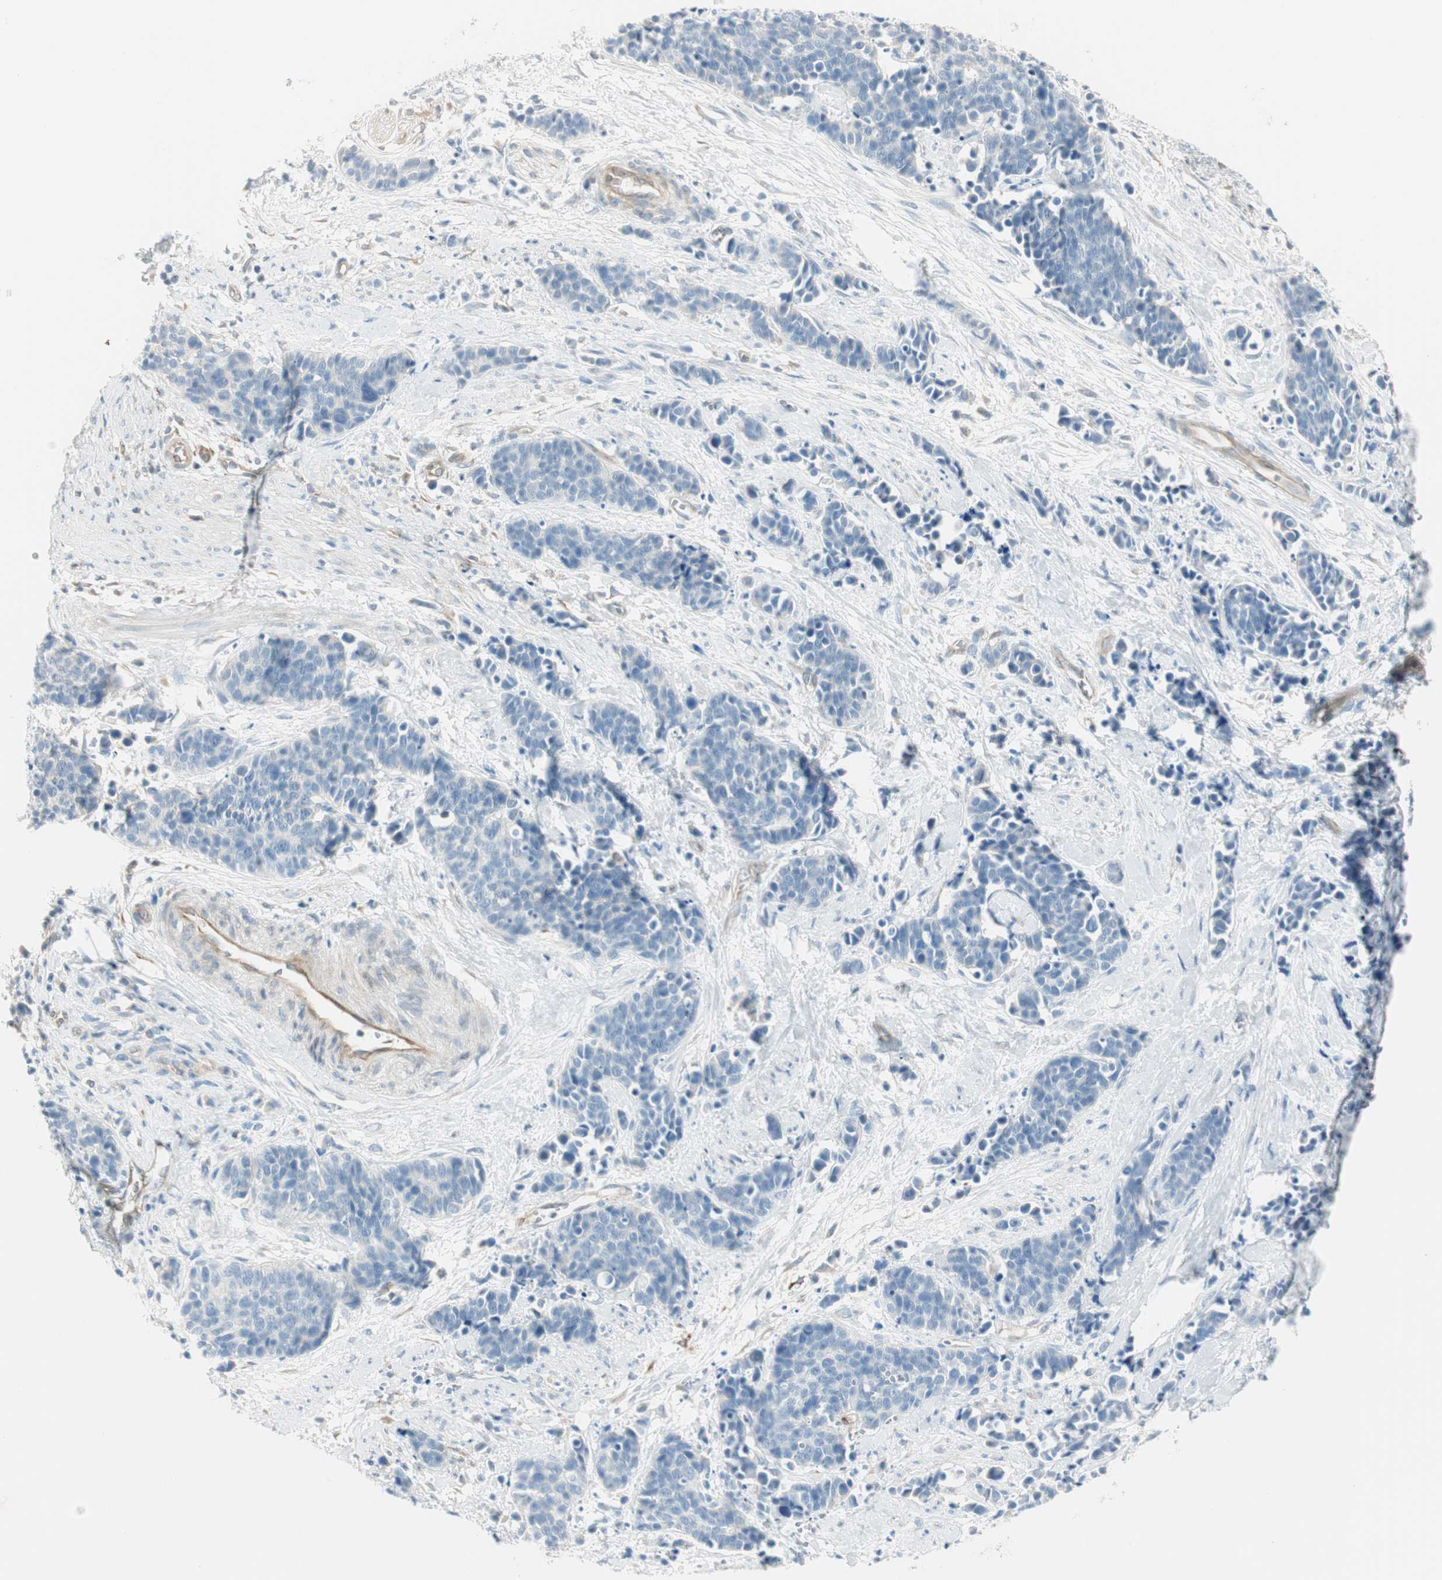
{"staining": {"intensity": "negative", "quantity": "none", "location": "none"}, "tissue": "cervical cancer", "cell_type": "Tumor cells", "image_type": "cancer", "snomed": [{"axis": "morphology", "description": "Squamous cell carcinoma, NOS"}, {"axis": "topography", "description": "Cervix"}], "caption": "This histopathology image is of cervical cancer stained with immunohistochemistry (IHC) to label a protein in brown with the nuclei are counter-stained blue. There is no positivity in tumor cells.", "gene": "CDK3", "patient": {"sex": "female", "age": 35}}